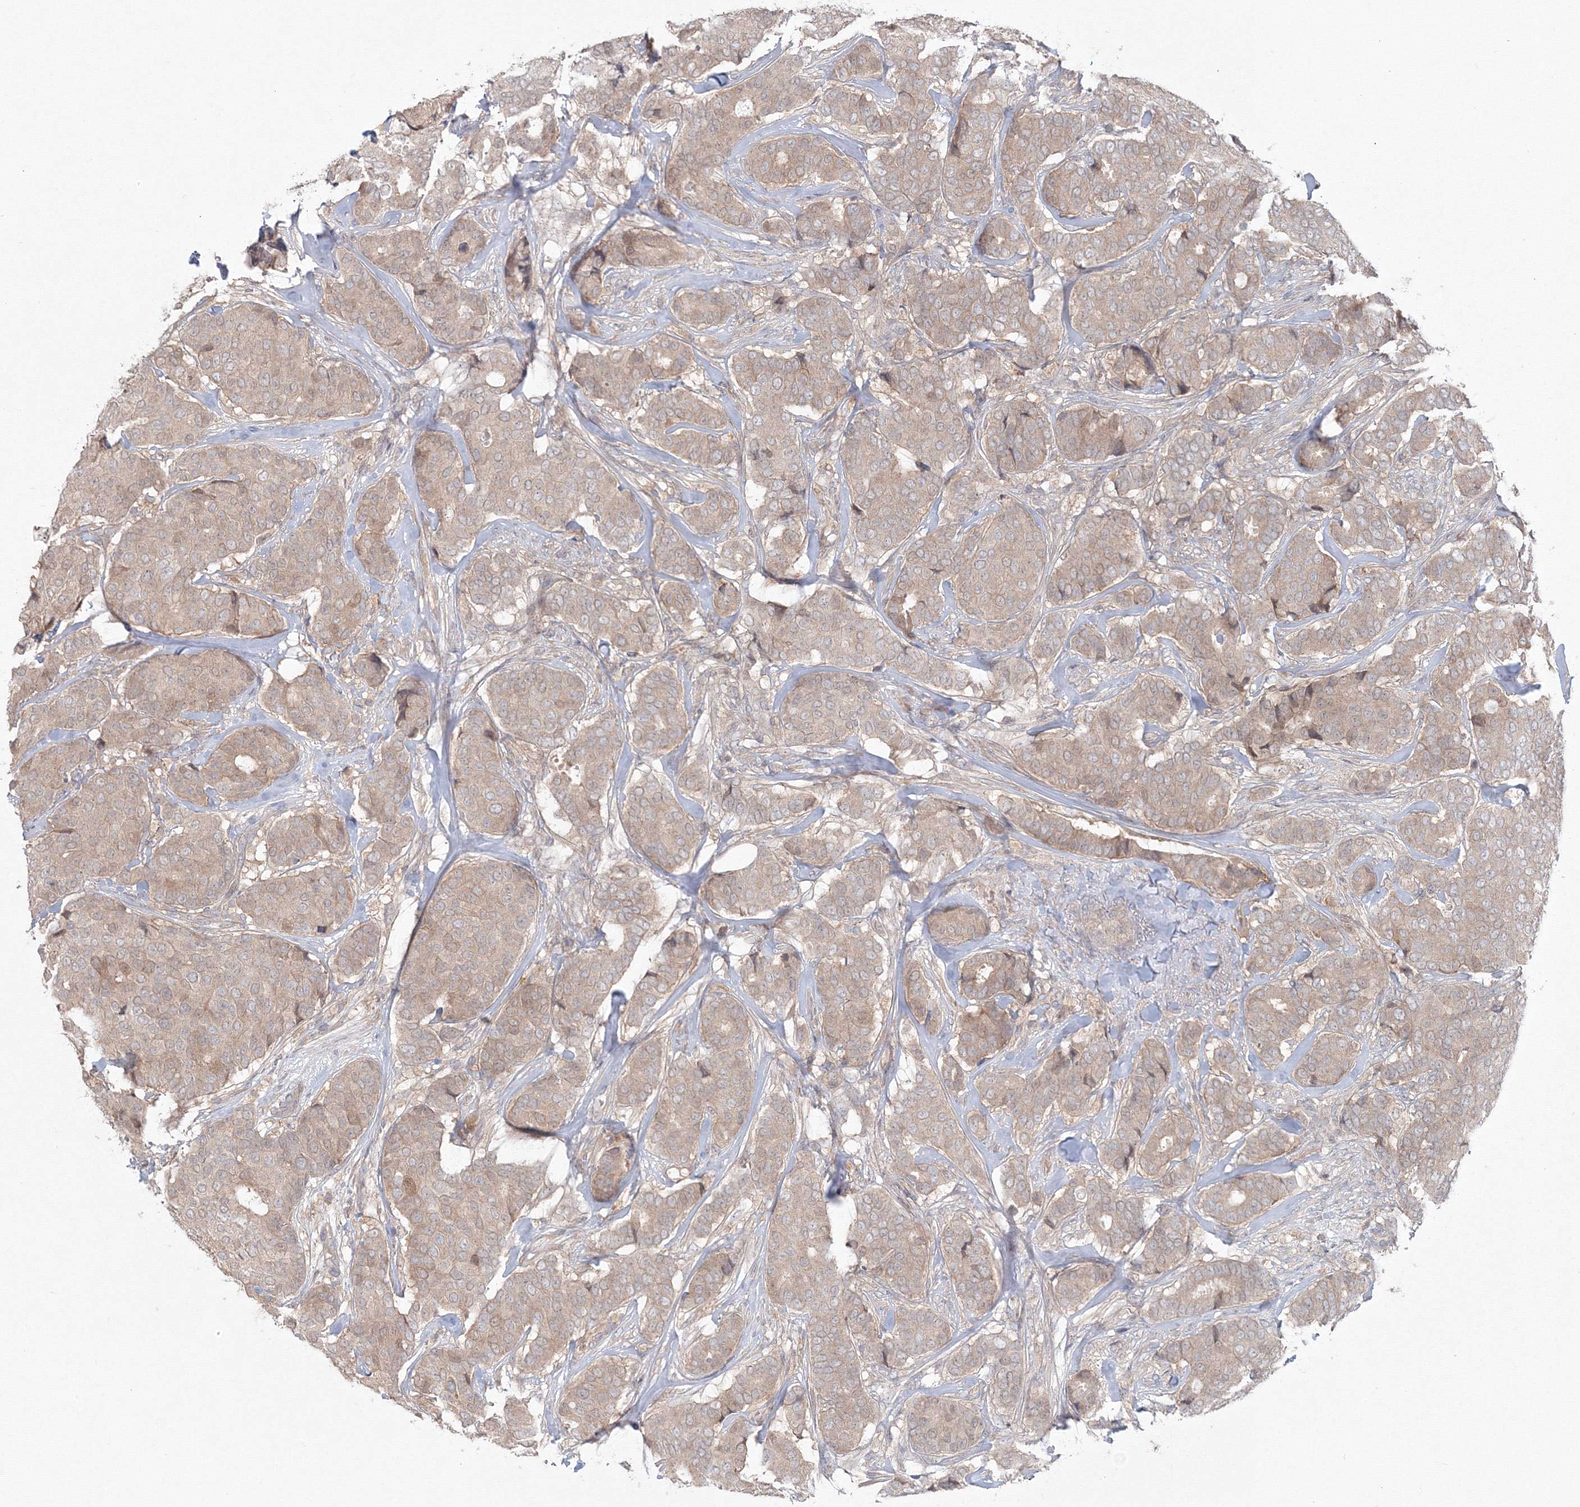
{"staining": {"intensity": "weak", "quantity": ">75%", "location": "cytoplasmic/membranous"}, "tissue": "breast cancer", "cell_type": "Tumor cells", "image_type": "cancer", "snomed": [{"axis": "morphology", "description": "Duct carcinoma"}, {"axis": "topography", "description": "Breast"}], "caption": "The photomicrograph shows staining of breast cancer (invasive ductal carcinoma), revealing weak cytoplasmic/membranous protein positivity (brown color) within tumor cells.", "gene": "MKRN2", "patient": {"sex": "female", "age": 75}}